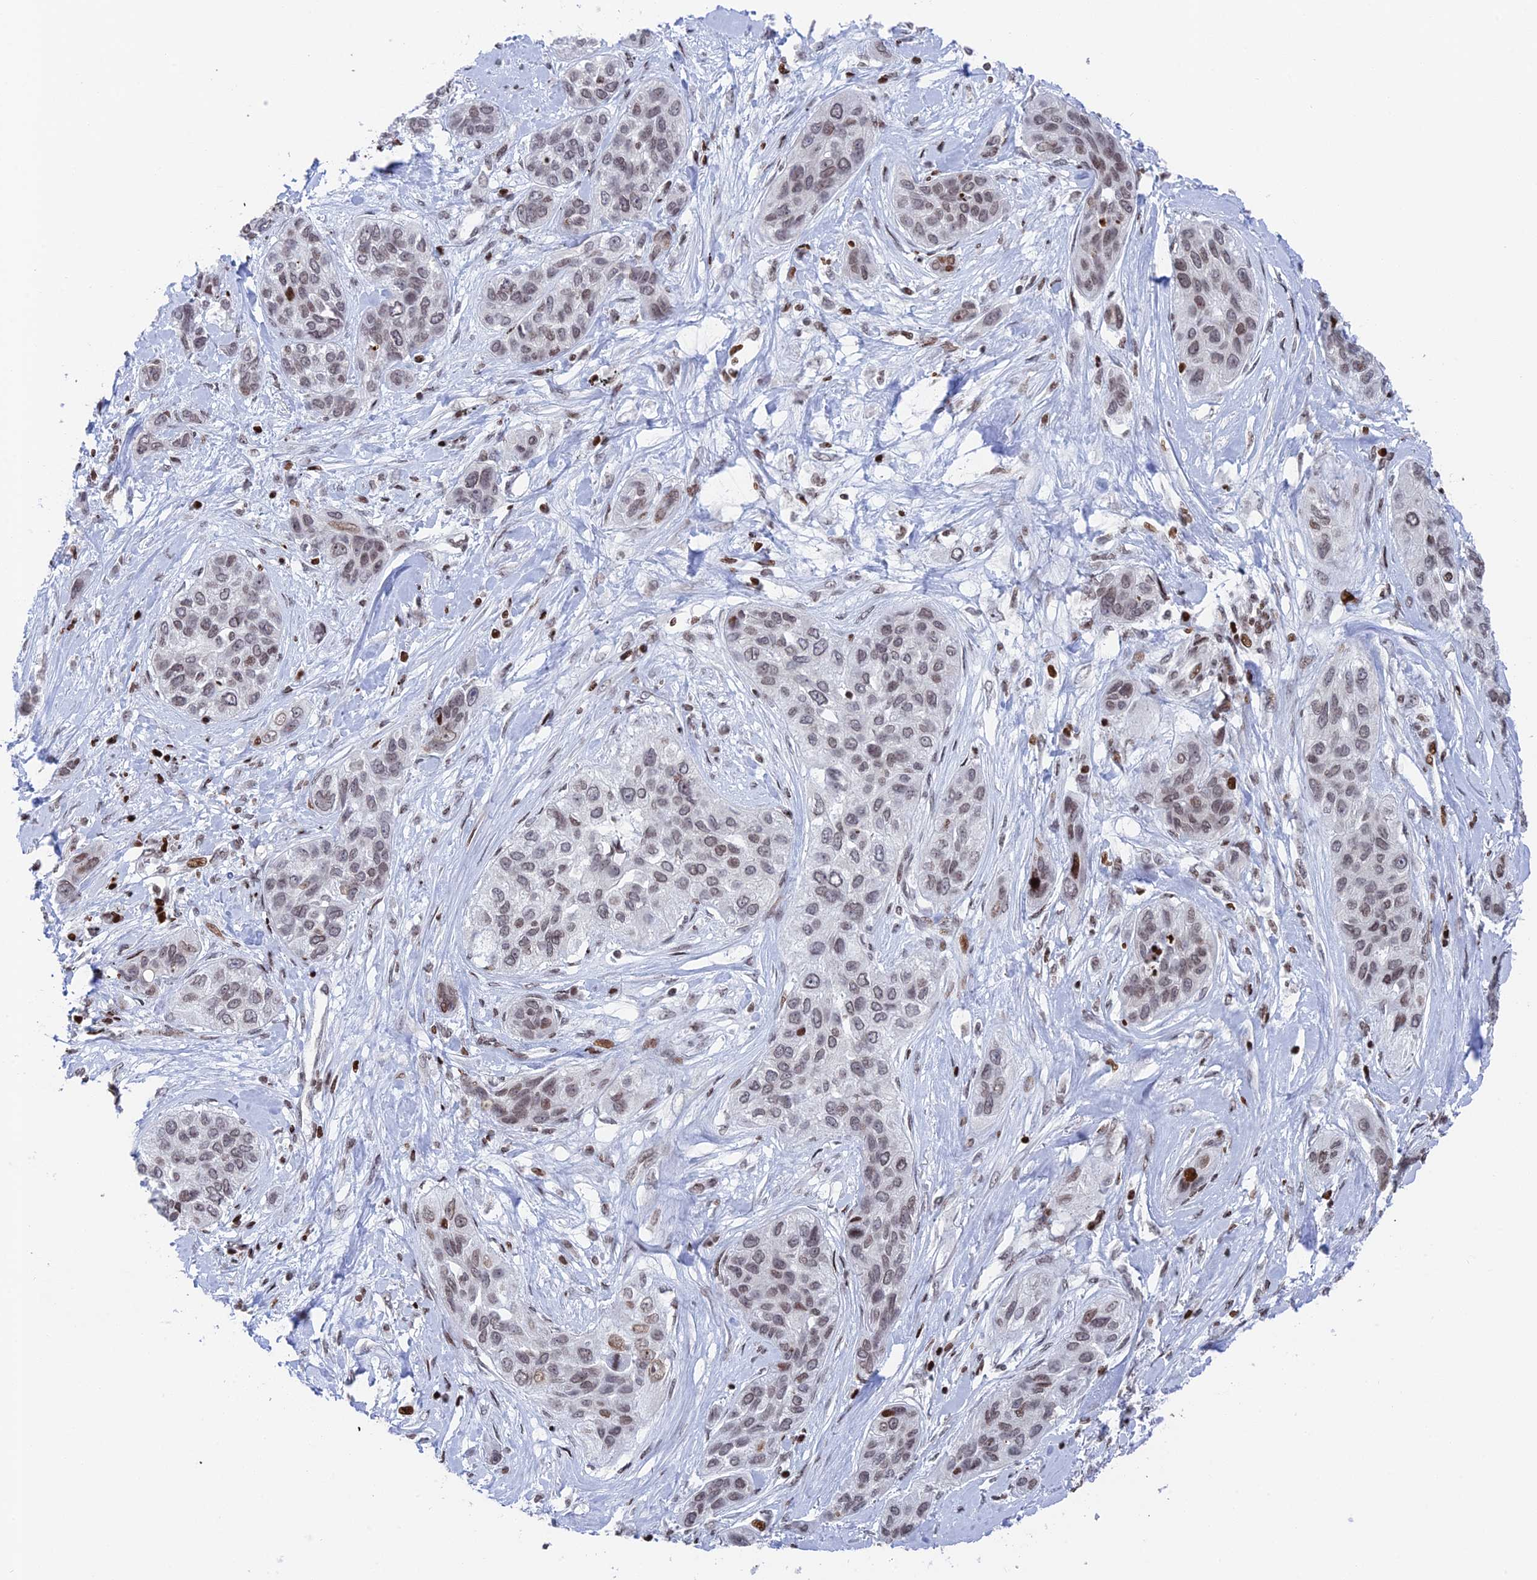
{"staining": {"intensity": "moderate", "quantity": "<25%", "location": "nuclear"}, "tissue": "lung cancer", "cell_type": "Tumor cells", "image_type": "cancer", "snomed": [{"axis": "morphology", "description": "Squamous cell carcinoma, NOS"}, {"axis": "topography", "description": "Lung"}], "caption": "The image demonstrates a brown stain indicating the presence of a protein in the nuclear of tumor cells in lung squamous cell carcinoma.", "gene": "RPAP1", "patient": {"sex": "female", "age": 70}}